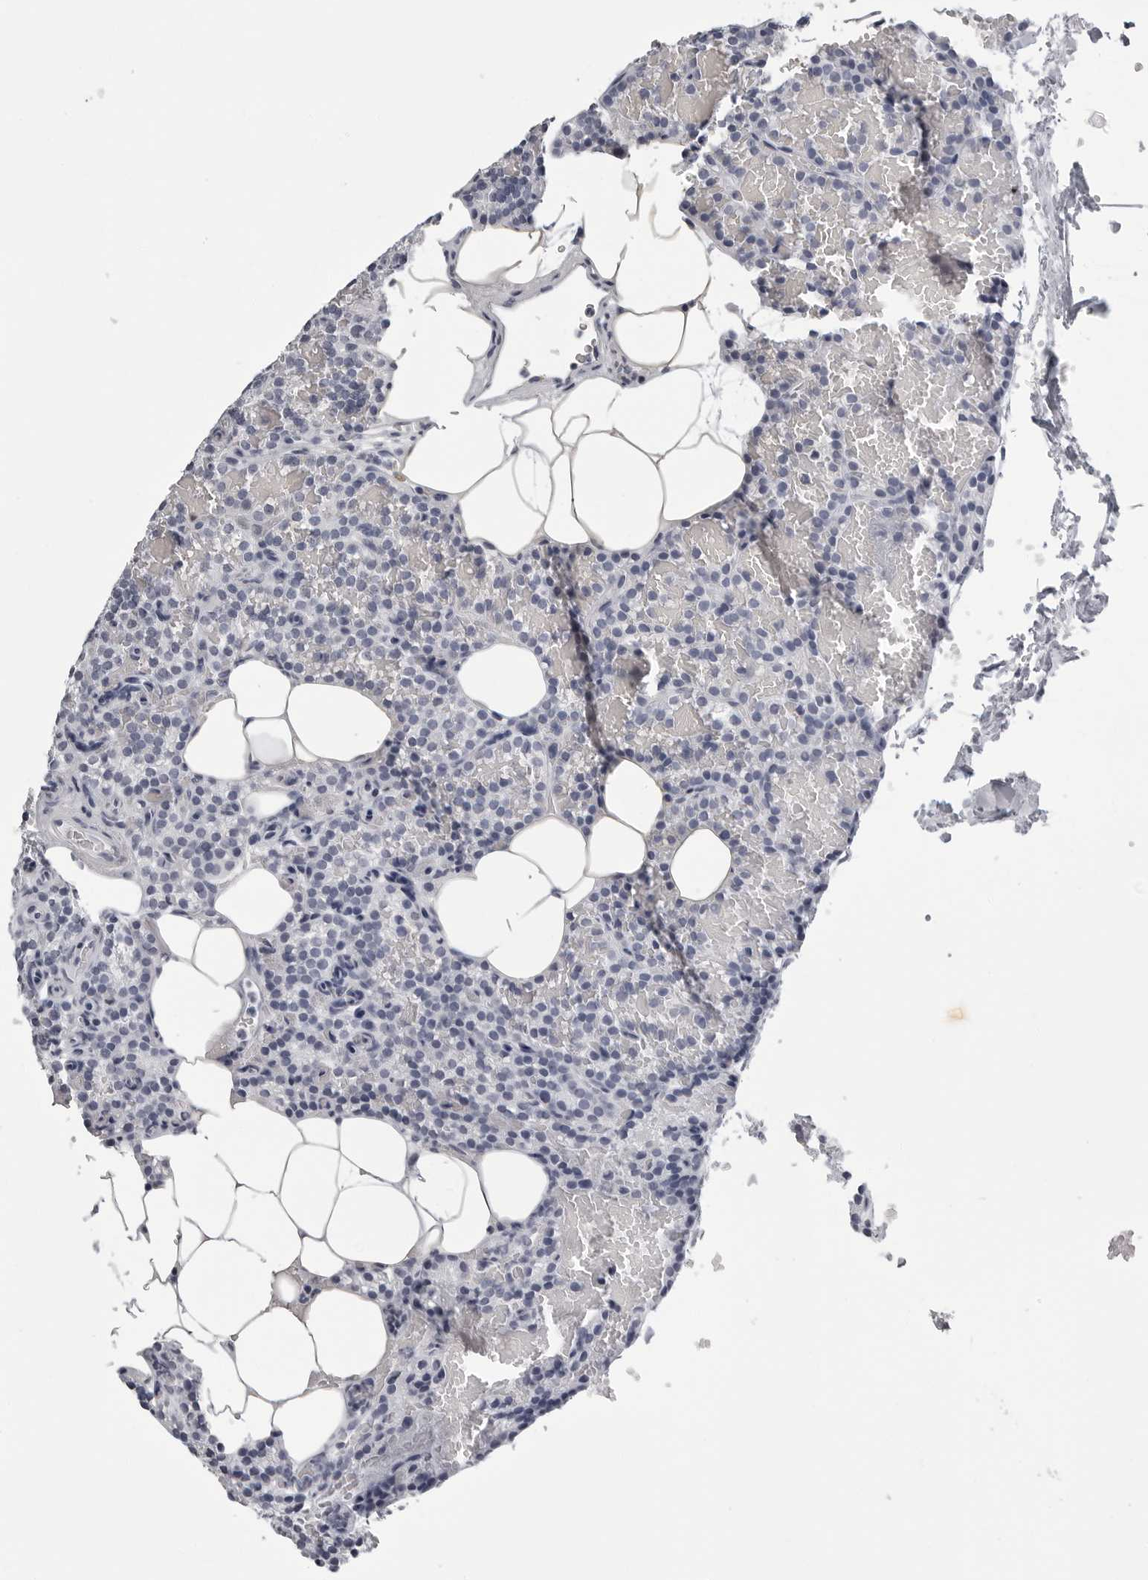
{"staining": {"intensity": "negative", "quantity": "none", "location": "none"}, "tissue": "parathyroid gland", "cell_type": "Glandular cells", "image_type": "normal", "snomed": [{"axis": "morphology", "description": "Normal tissue, NOS"}, {"axis": "topography", "description": "Parathyroid gland"}], "caption": "Human parathyroid gland stained for a protein using IHC exhibits no expression in glandular cells.", "gene": "BPIFA1", "patient": {"sex": "male", "age": 58}}